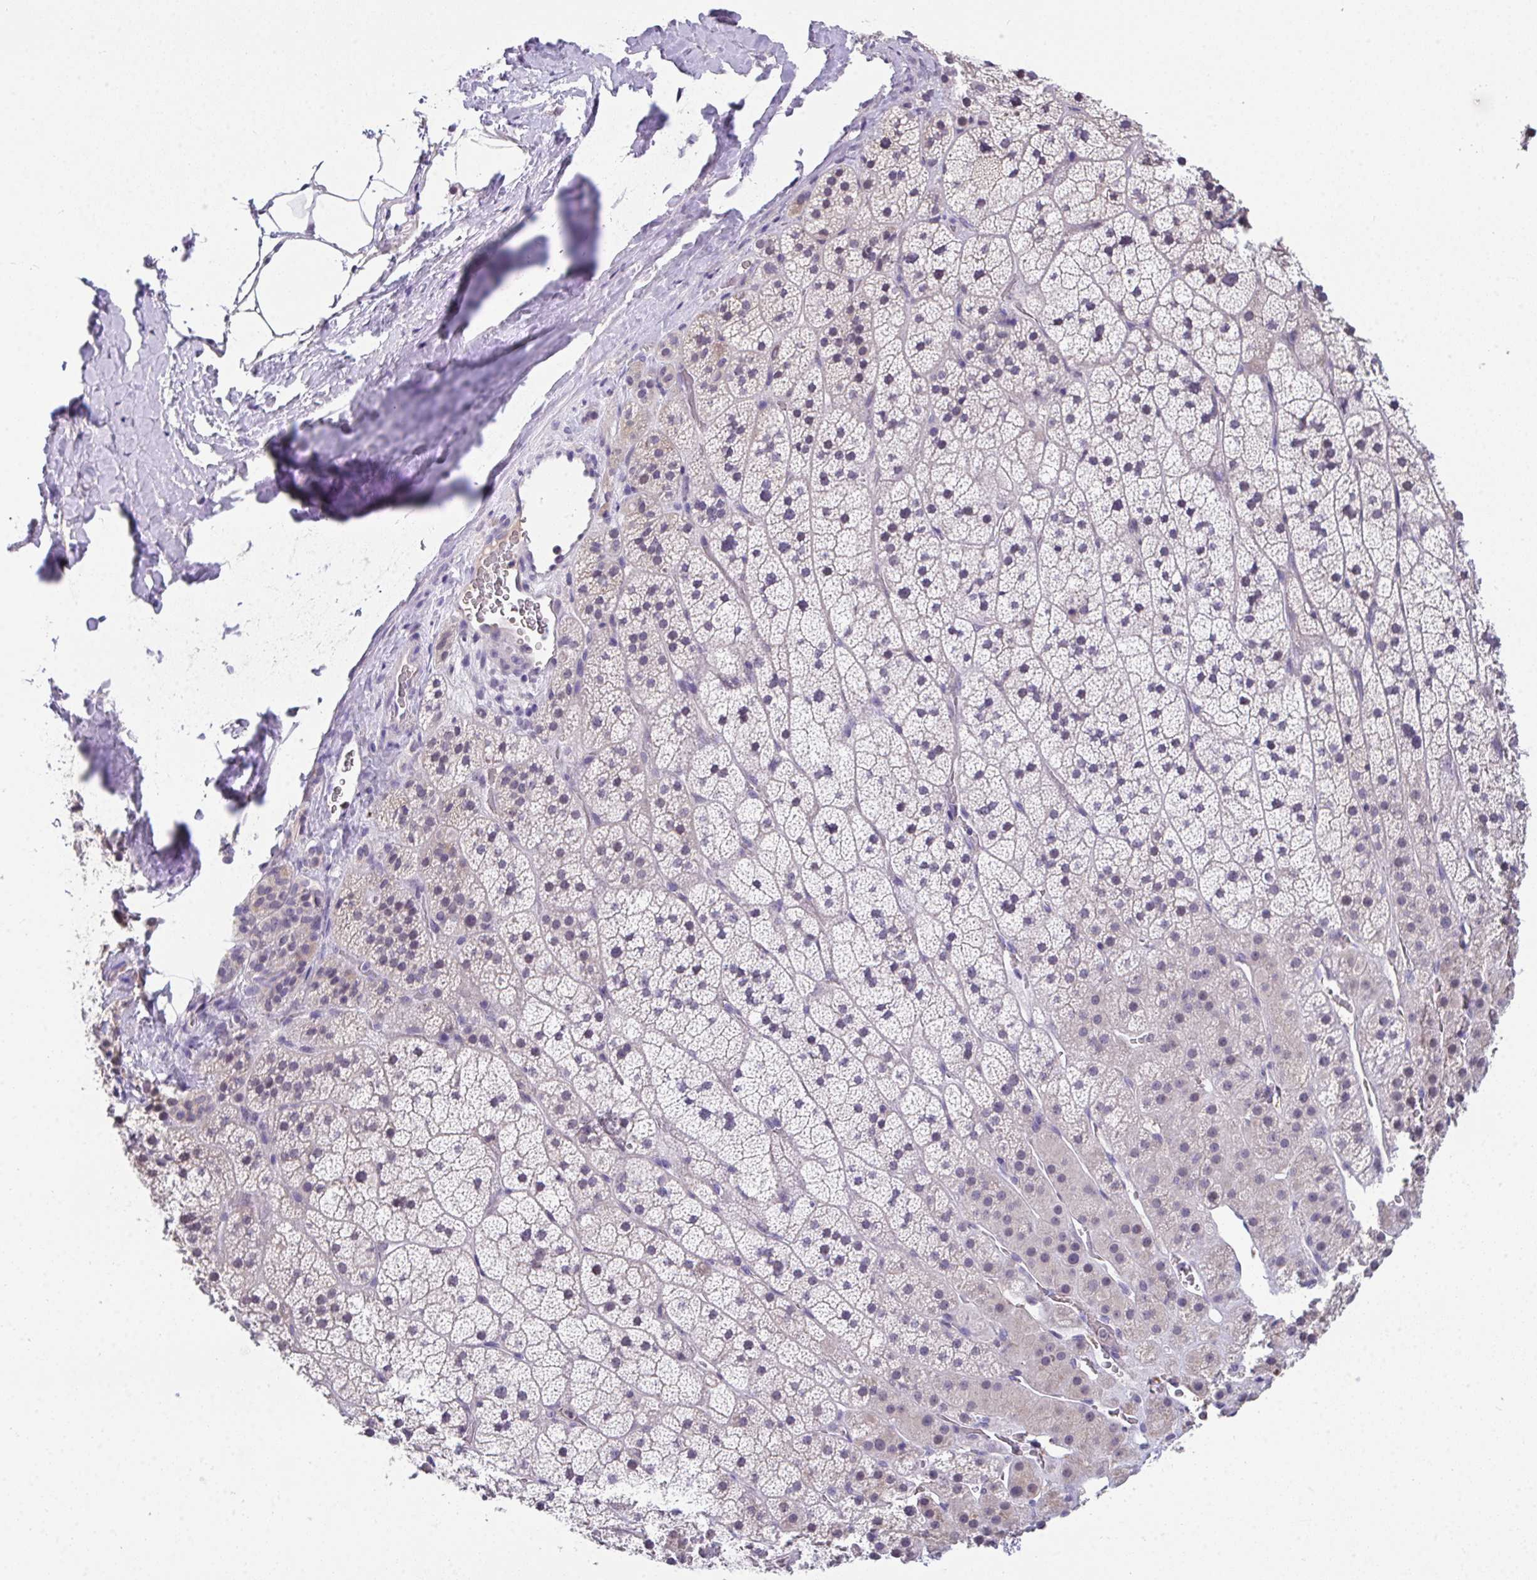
{"staining": {"intensity": "negative", "quantity": "none", "location": "none"}, "tissue": "adrenal gland", "cell_type": "Glandular cells", "image_type": "normal", "snomed": [{"axis": "morphology", "description": "Normal tissue, NOS"}, {"axis": "topography", "description": "Adrenal gland"}], "caption": "Adrenal gland stained for a protein using IHC demonstrates no positivity glandular cells.", "gene": "GLTPD2", "patient": {"sex": "male", "age": 57}}